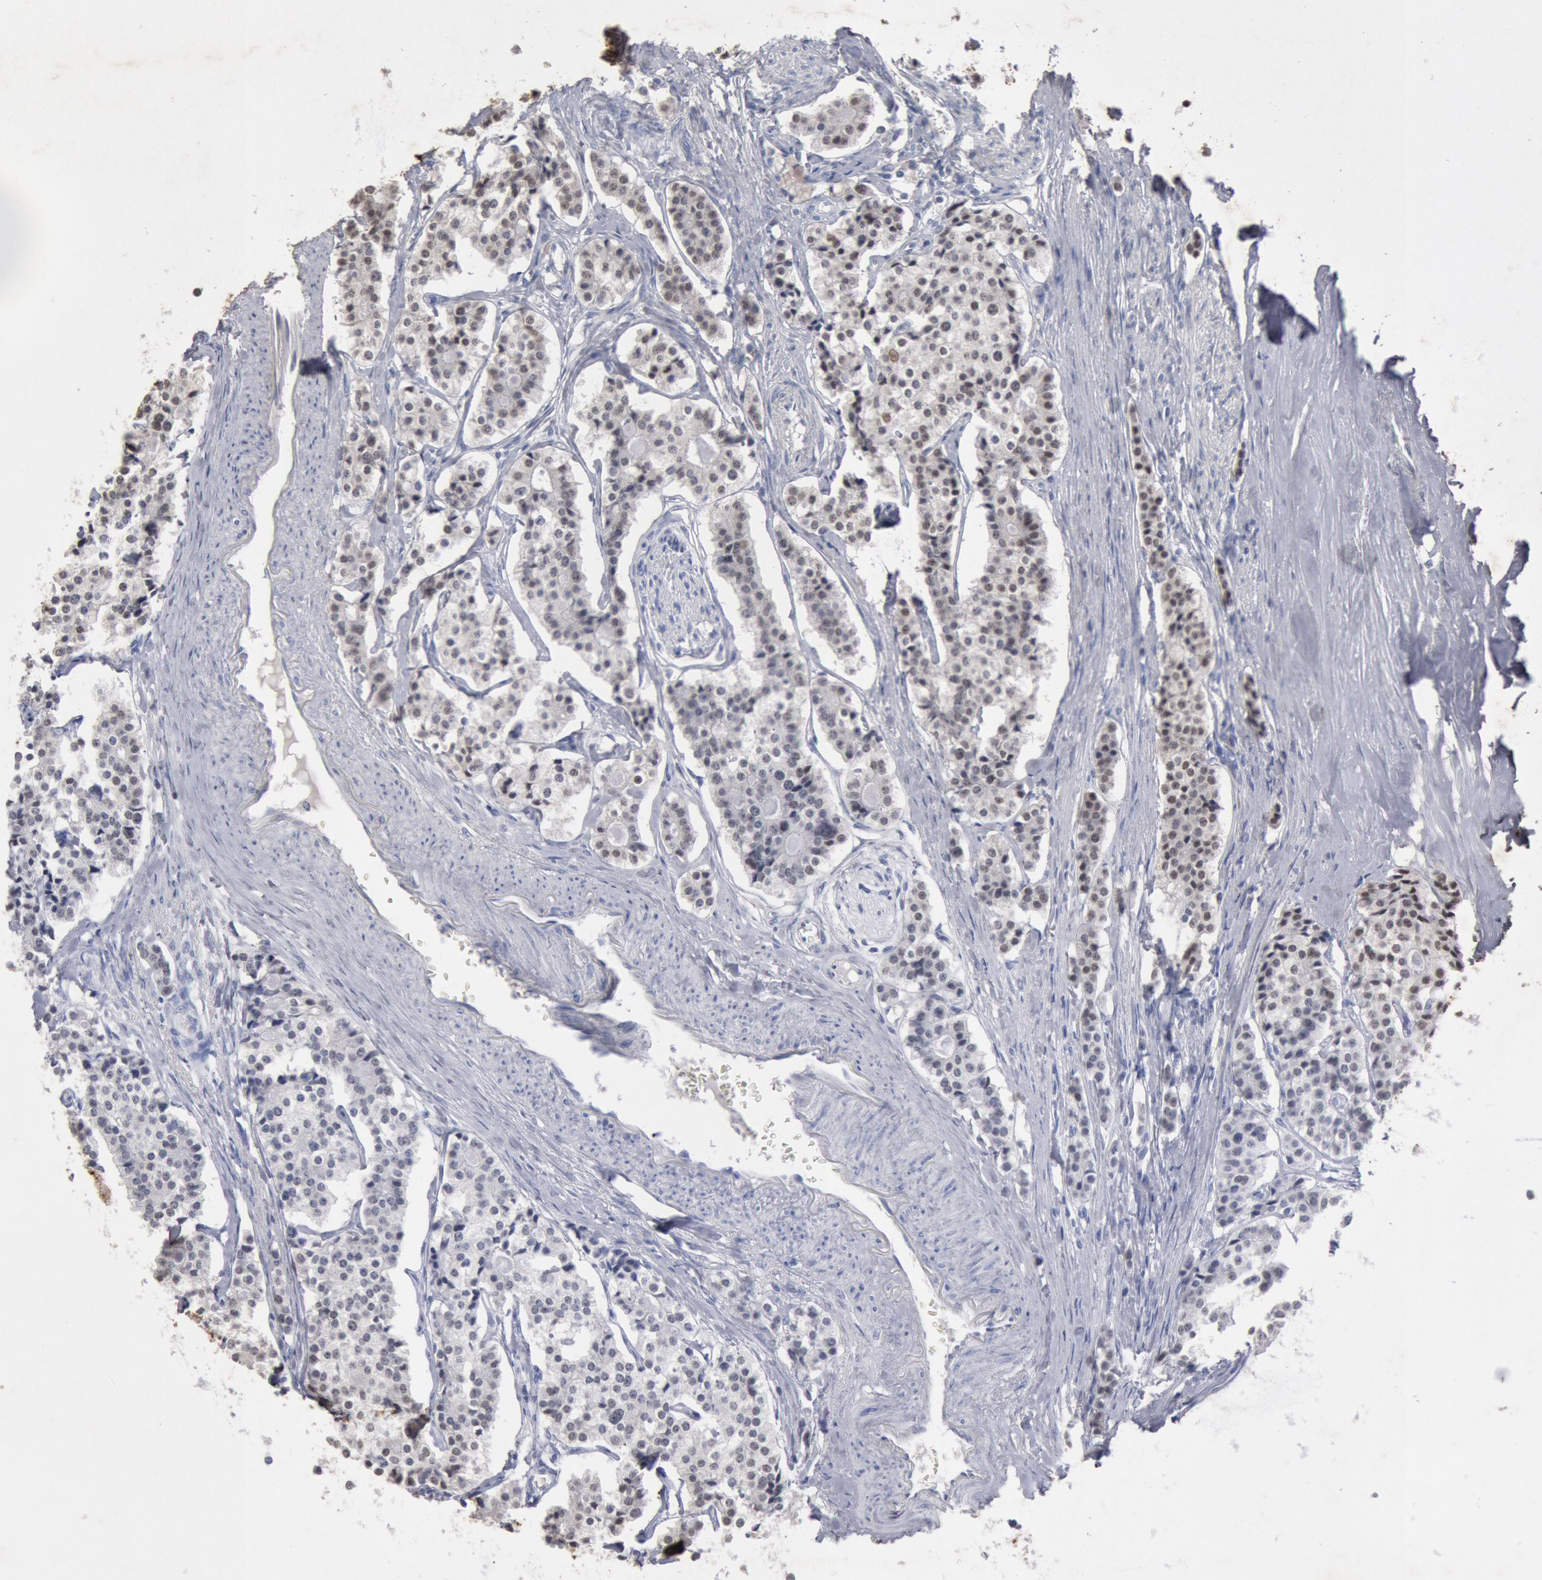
{"staining": {"intensity": "moderate", "quantity": ">75%", "location": "nuclear"}, "tissue": "carcinoid", "cell_type": "Tumor cells", "image_type": "cancer", "snomed": [{"axis": "morphology", "description": "Carcinoid, malignant, NOS"}, {"axis": "topography", "description": "Small intestine"}], "caption": "Immunohistochemistry (IHC) (DAB) staining of human malignant carcinoid exhibits moderate nuclear protein staining in approximately >75% of tumor cells. The staining is performed using DAB brown chromogen to label protein expression. The nuclei are counter-stained blue using hematoxylin.", "gene": "FOXA2", "patient": {"sex": "male", "age": 63}}